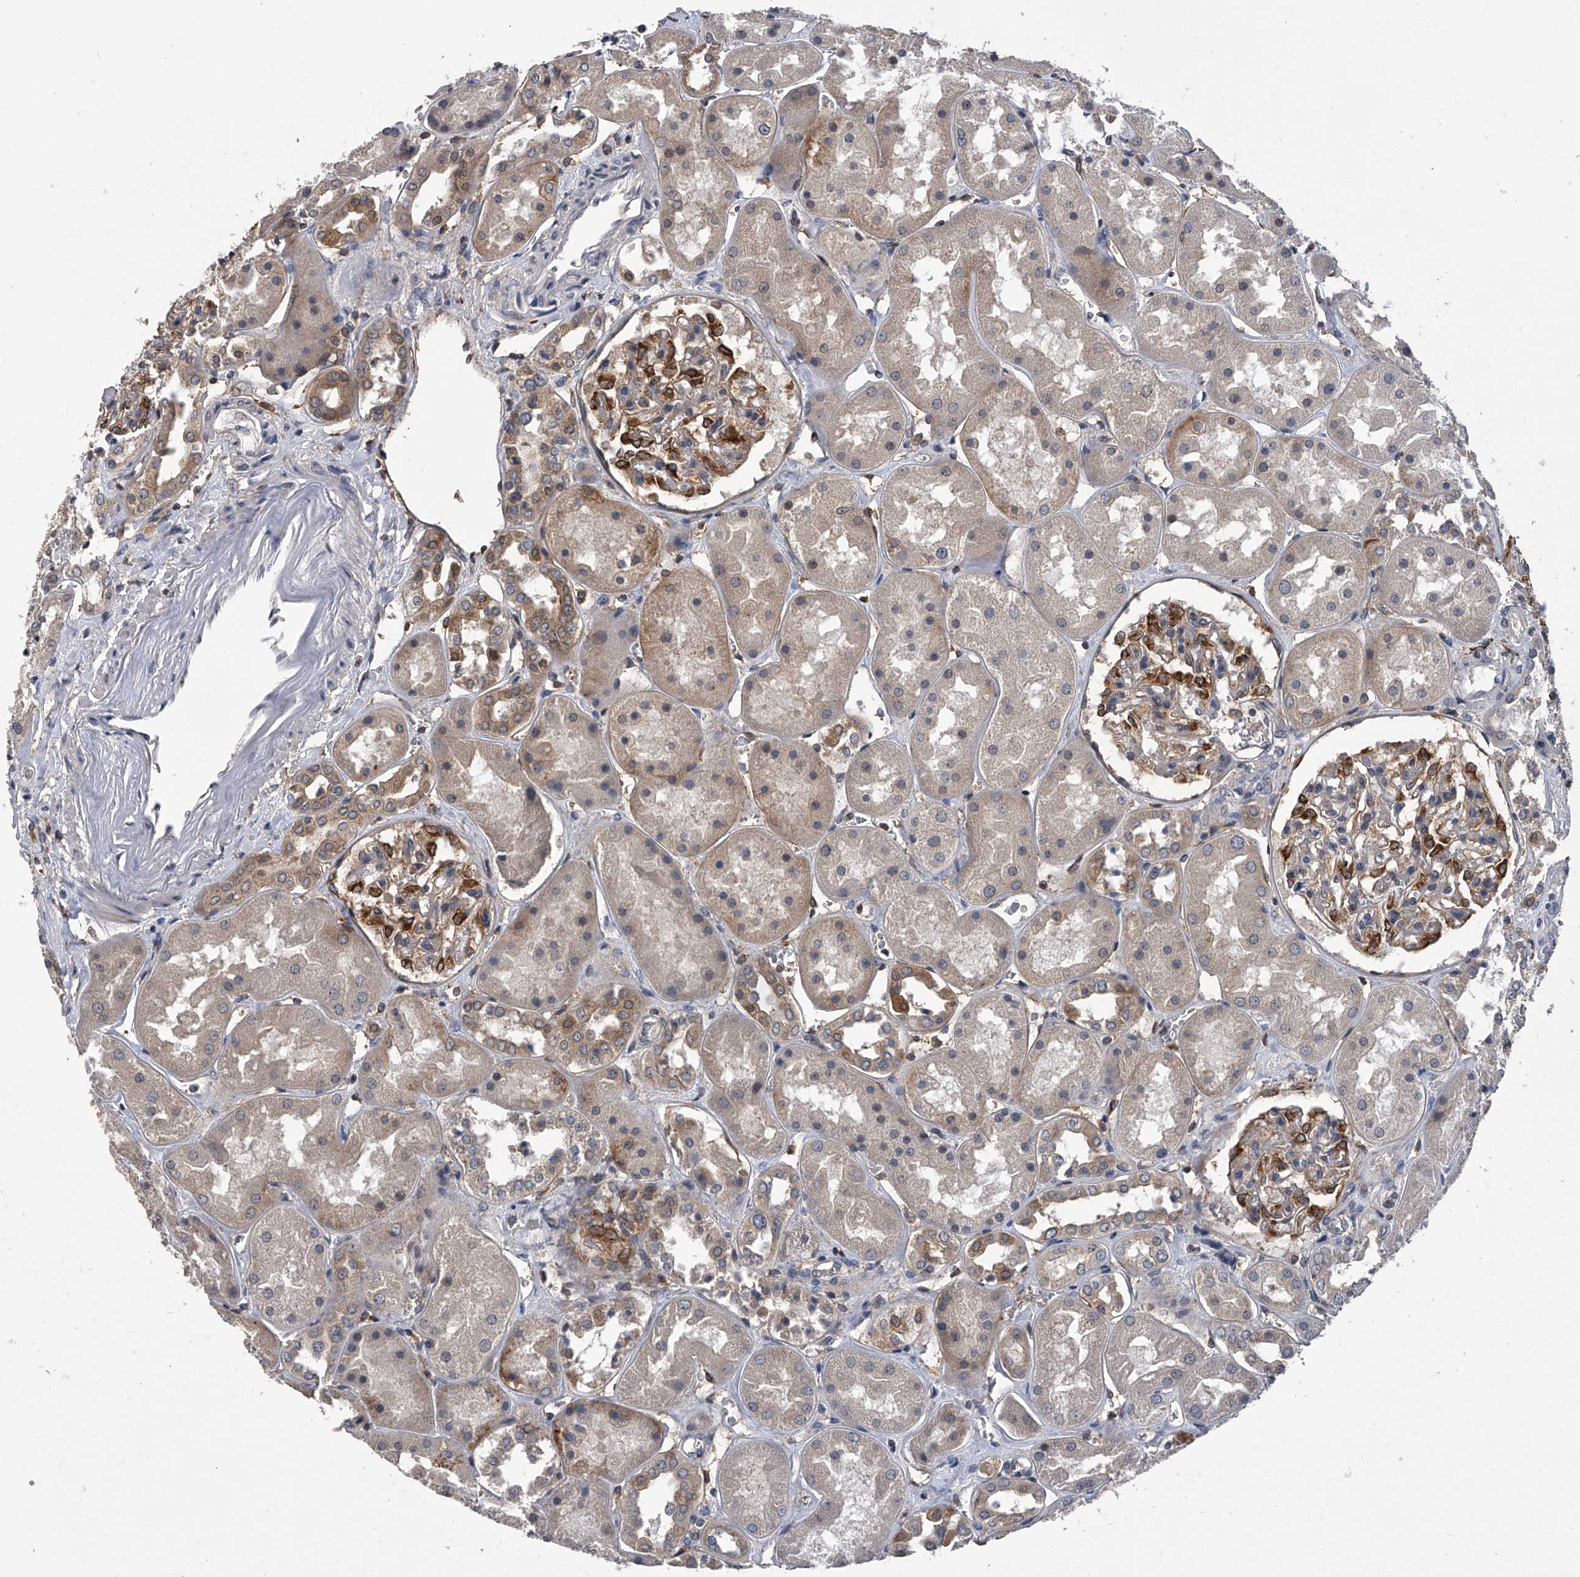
{"staining": {"intensity": "strong", "quantity": "<25%", "location": "cytoplasmic/membranous"}, "tissue": "kidney", "cell_type": "Cells in glomeruli", "image_type": "normal", "snomed": [{"axis": "morphology", "description": "Normal tissue, NOS"}, {"axis": "topography", "description": "Kidney"}], "caption": "An immunohistochemistry image of unremarkable tissue is shown. Protein staining in brown highlights strong cytoplasmic/membranous positivity in kidney within cells in glomeruli. (IHC, brightfield microscopy, high magnification).", "gene": "MAP4K3", "patient": {"sex": "male", "age": 70}}